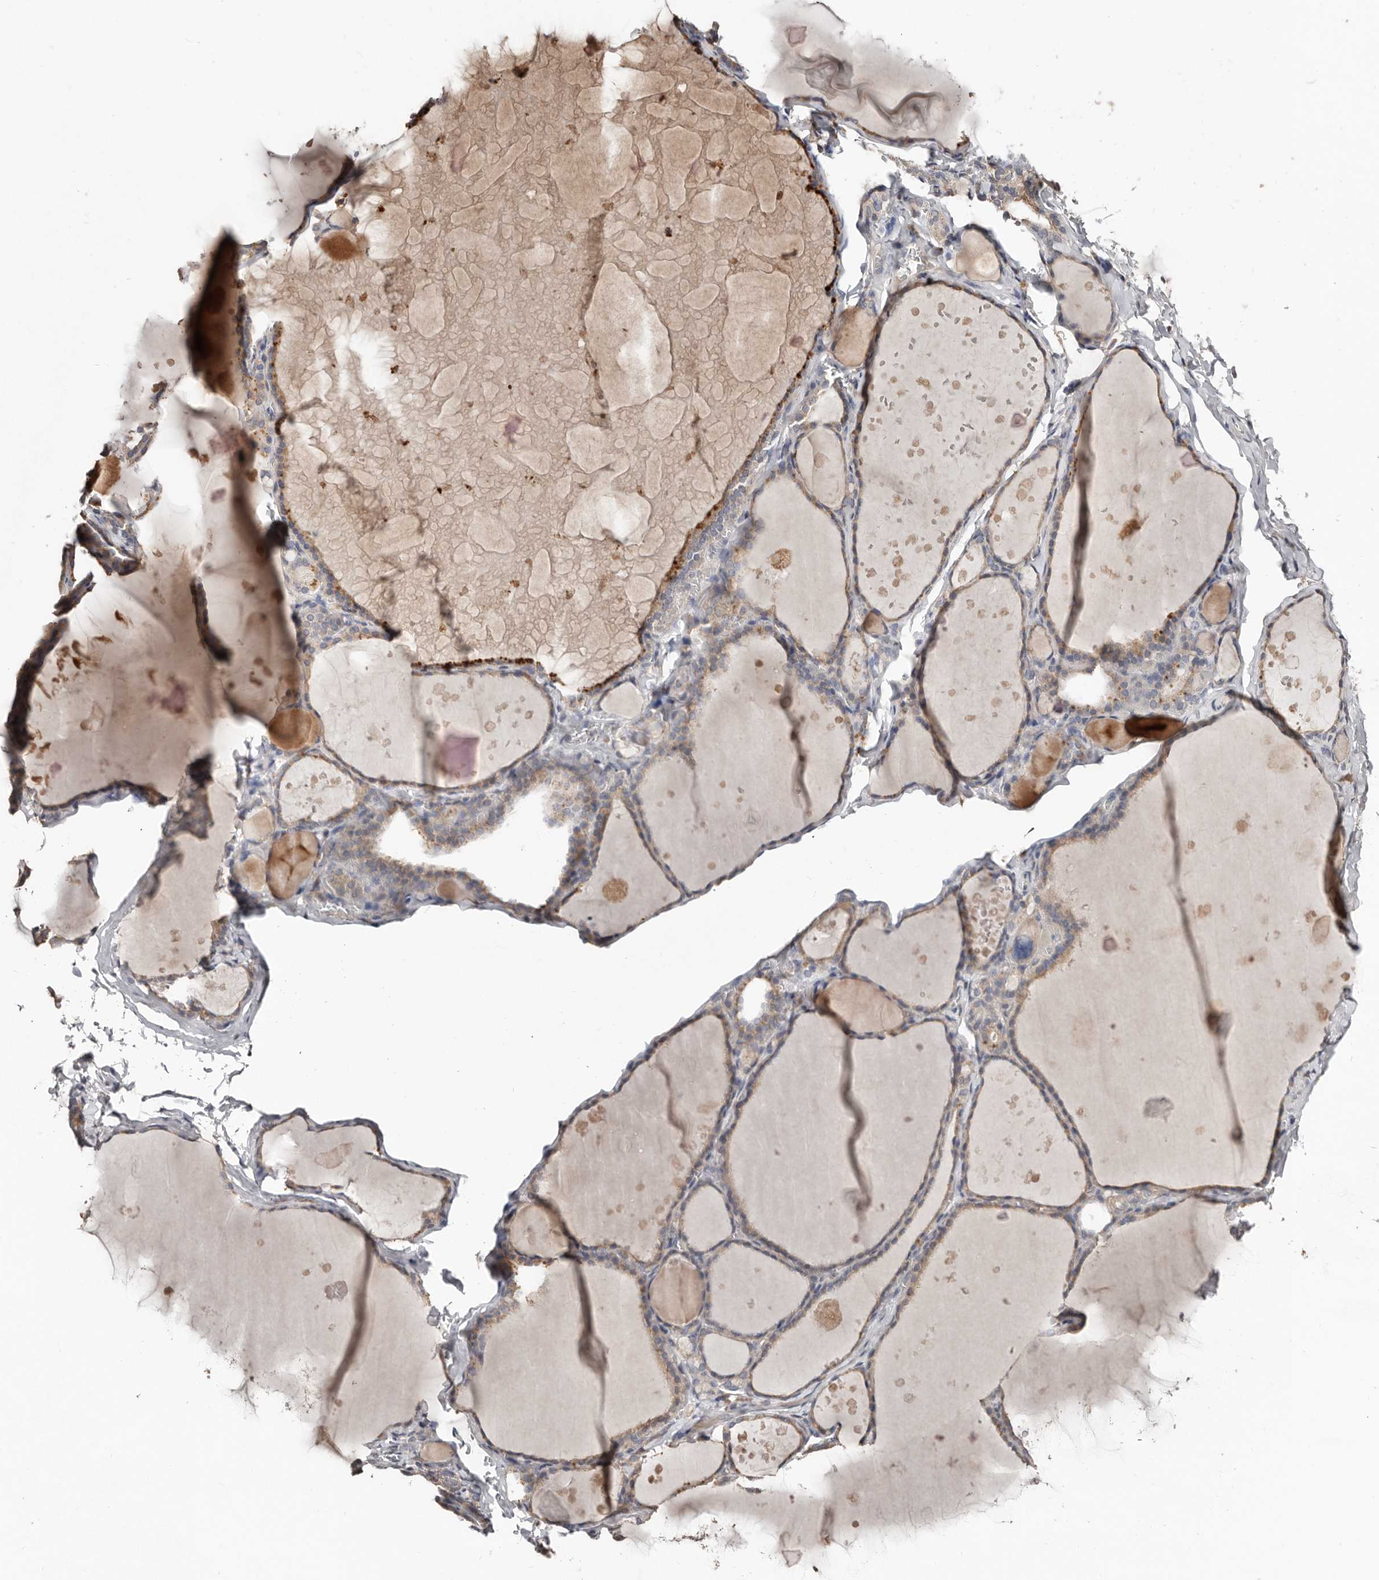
{"staining": {"intensity": "moderate", "quantity": ">75%", "location": "cytoplasmic/membranous"}, "tissue": "thyroid gland", "cell_type": "Glandular cells", "image_type": "normal", "snomed": [{"axis": "morphology", "description": "Normal tissue, NOS"}, {"axis": "topography", "description": "Thyroid gland"}], "caption": "A micrograph of human thyroid gland stained for a protein demonstrates moderate cytoplasmic/membranous brown staining in glandular cells. (IHC, brightfield microscopy, high magnification).", "gene": "SLC39A2", "patient": {"sex": "male", "age": 56}}